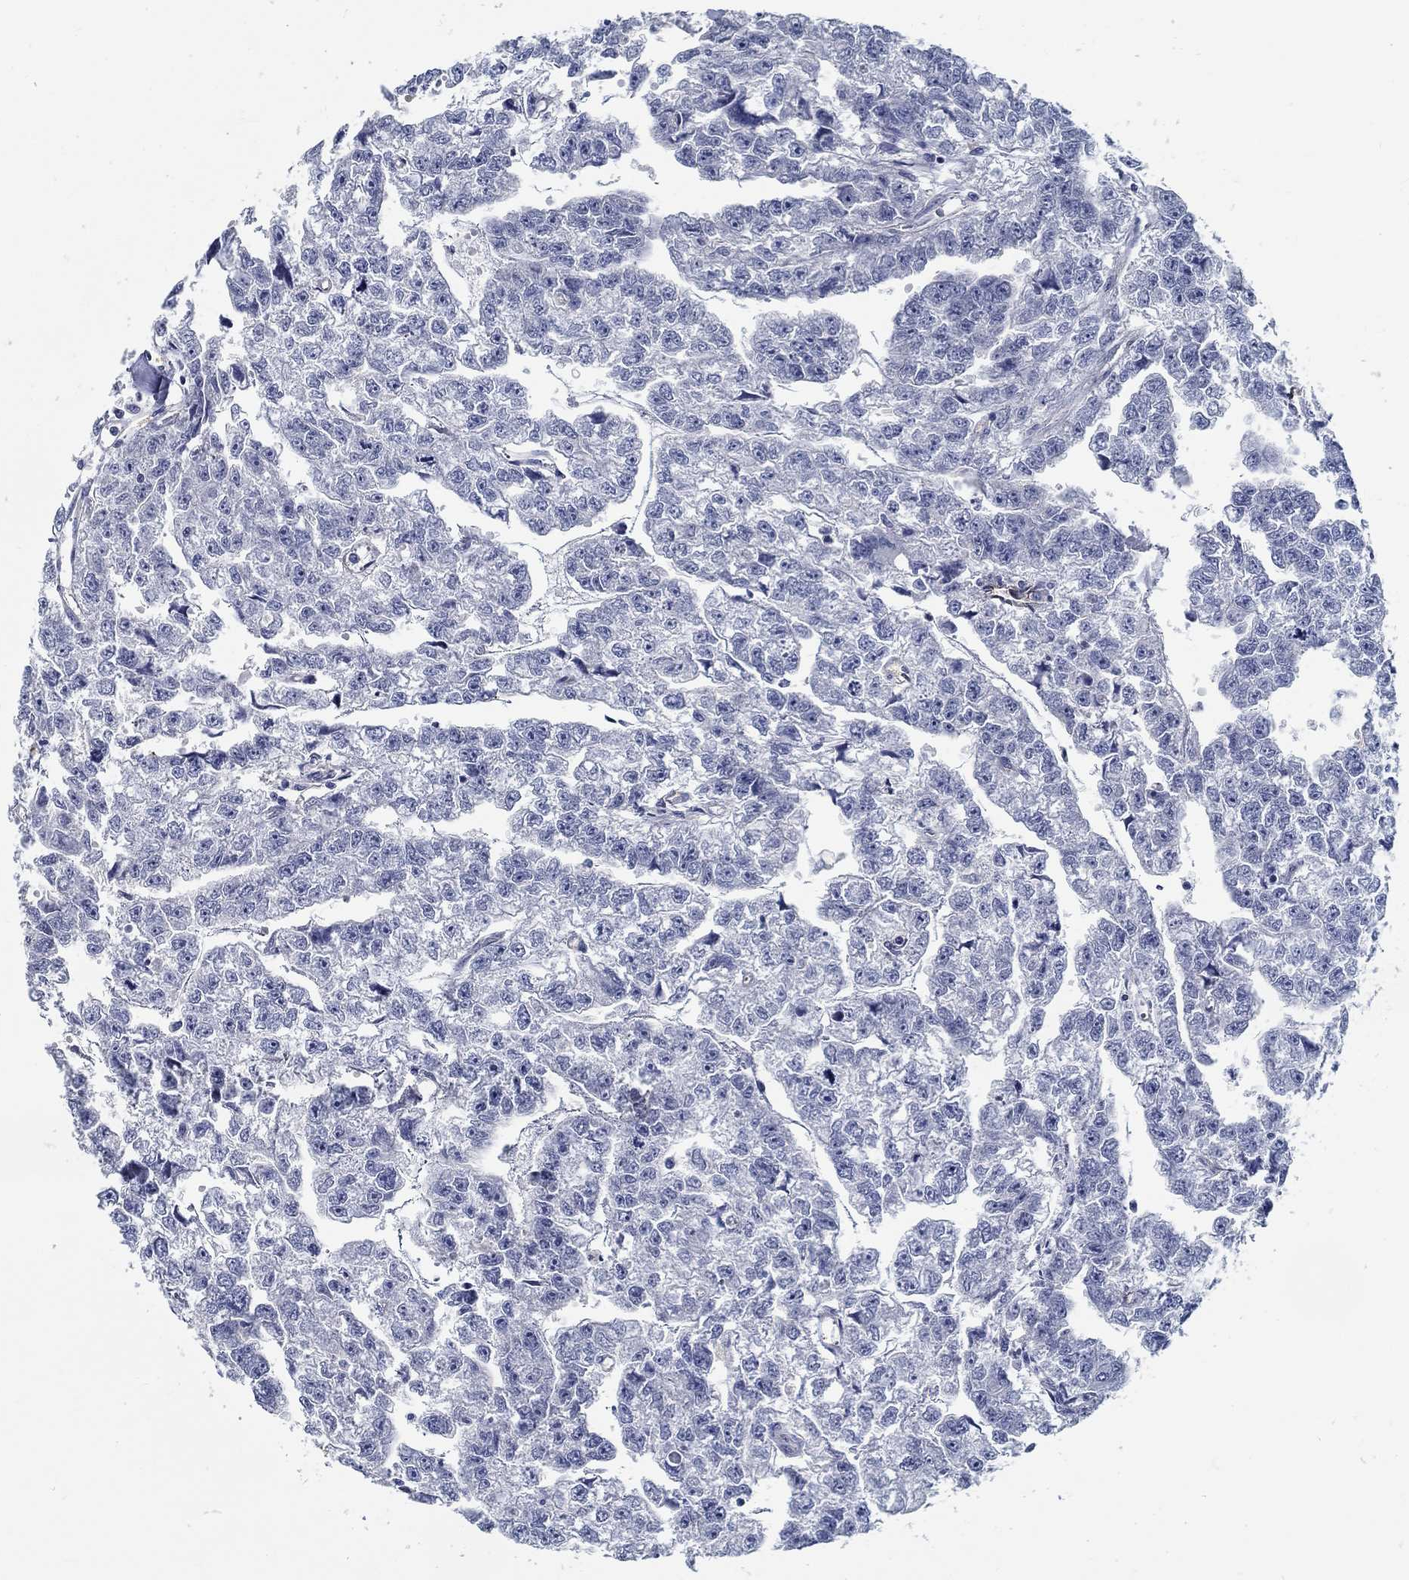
{"staining": {"intensity": "negative", "quantity": "none", "location": "none"}, "tissue": "testis cancer", "cell_type": "Tumor cells", "image_type": "cancer", "snomed": [{"axis": "morphology", "description": "Carcinoma, Embryonal, NOS"}, {"axis": "morphology", "description": "Teratoma, malignant, NOS"}, {"axis": "topography", "description": "Testis"}], "caption": "Tumor cells show no significant protein positivity in testis cancer.", "gene": "MYBPC1", "patient": {"sex": "male", "age": 44}}